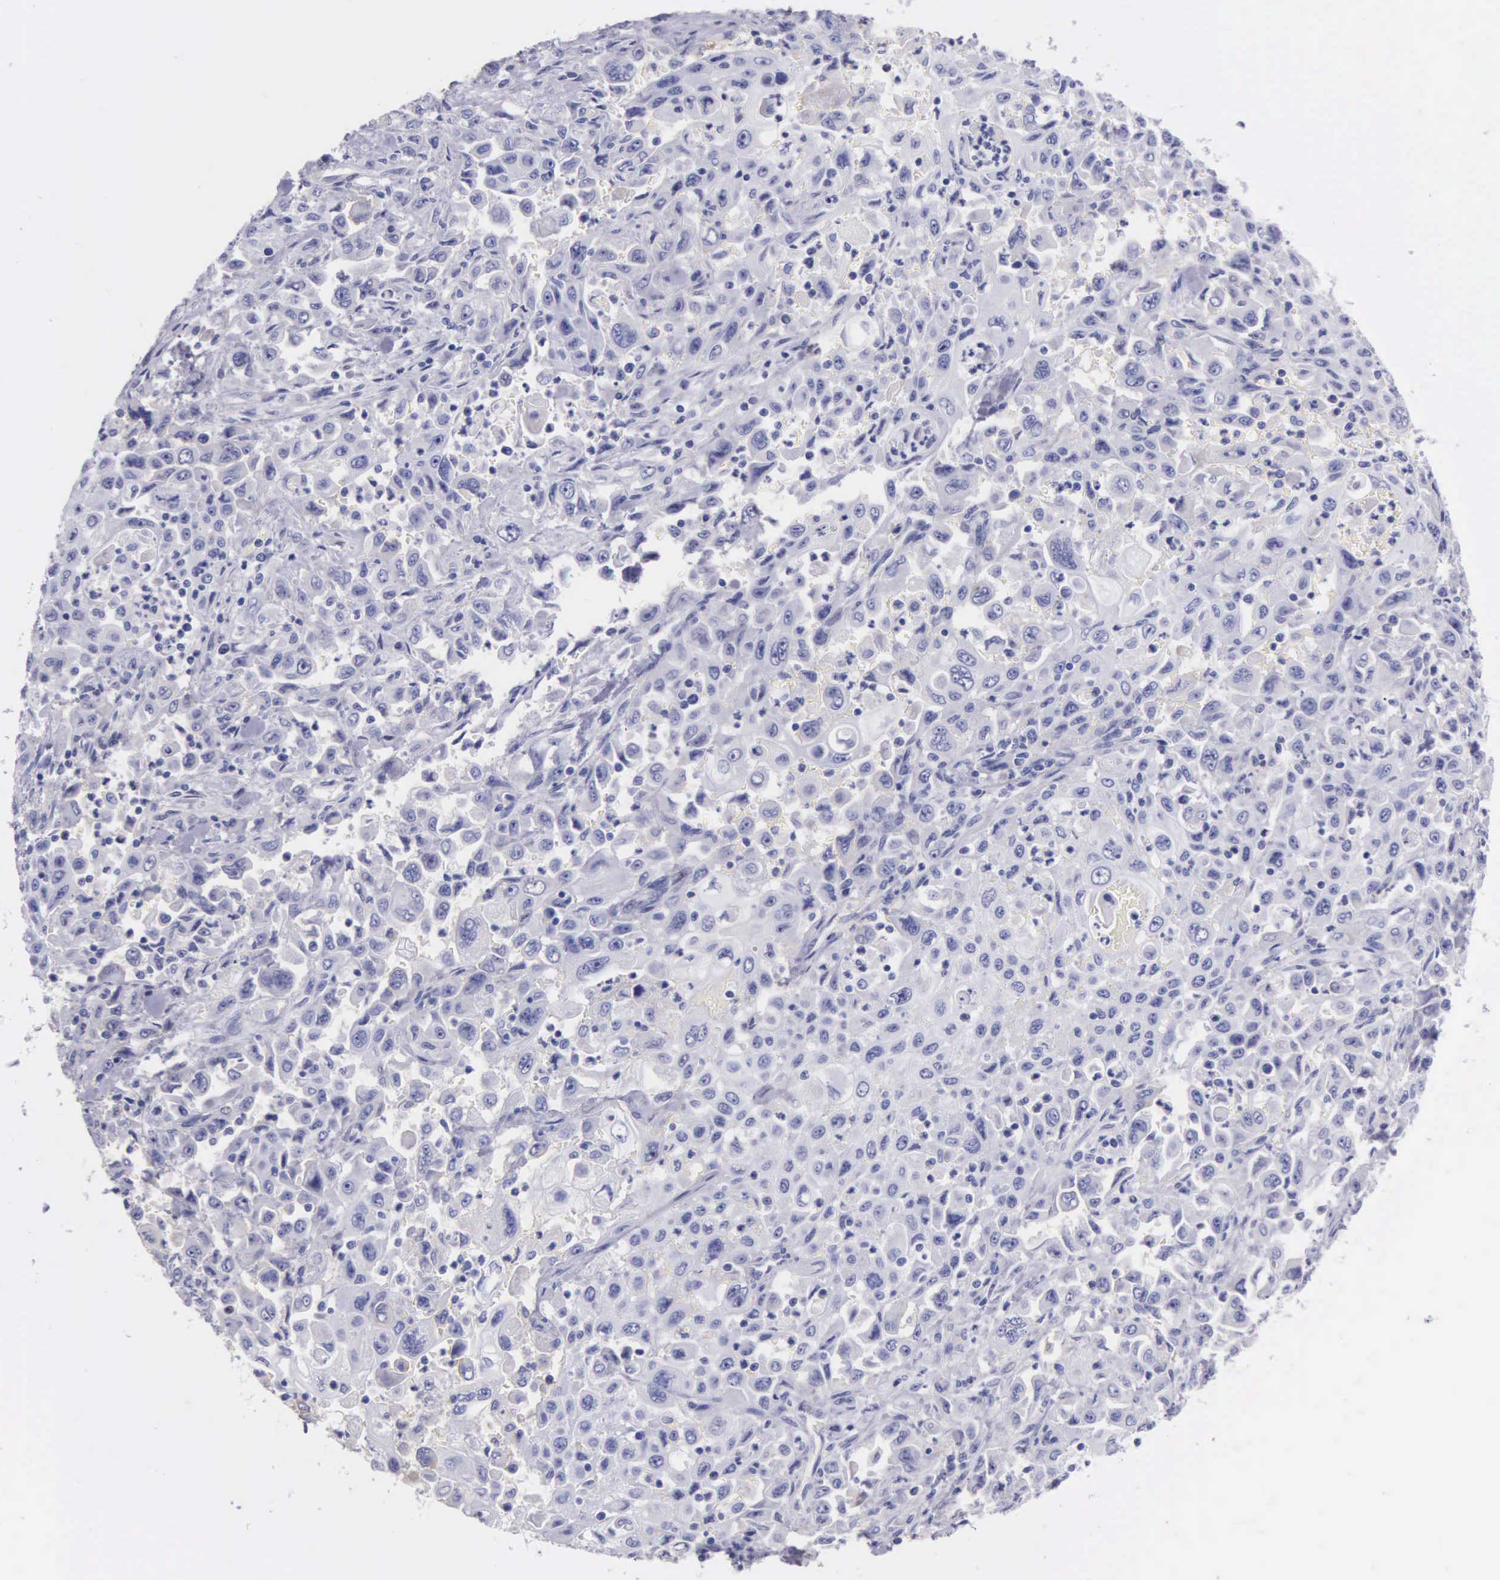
{"staining": {"intensity": "negative", "quantity": "none", "location": "none"}, "tissue": "pancreatic cancer", "cell_type": "Tumor cells", "image_type": "cancer", "snomed": [{"axis": "morphology", "description": "Adenocarcinoma, NOS"}, {"axis": "topography", "description": "Pancreas"}], "caption": "Immunohistochemistry (IHC) histopathology image of human adenocarcinoma (pancreatic) stained for a protein (brown), which demonstrates no staining in tumor cells. (Brightfield microscopy of DAB (3,3'-diaminobenzidine) immunohistochemistry (IHC) at high magnification).", "gene": "GSTT2", "patient": {"sex": "male", "age": 70}}